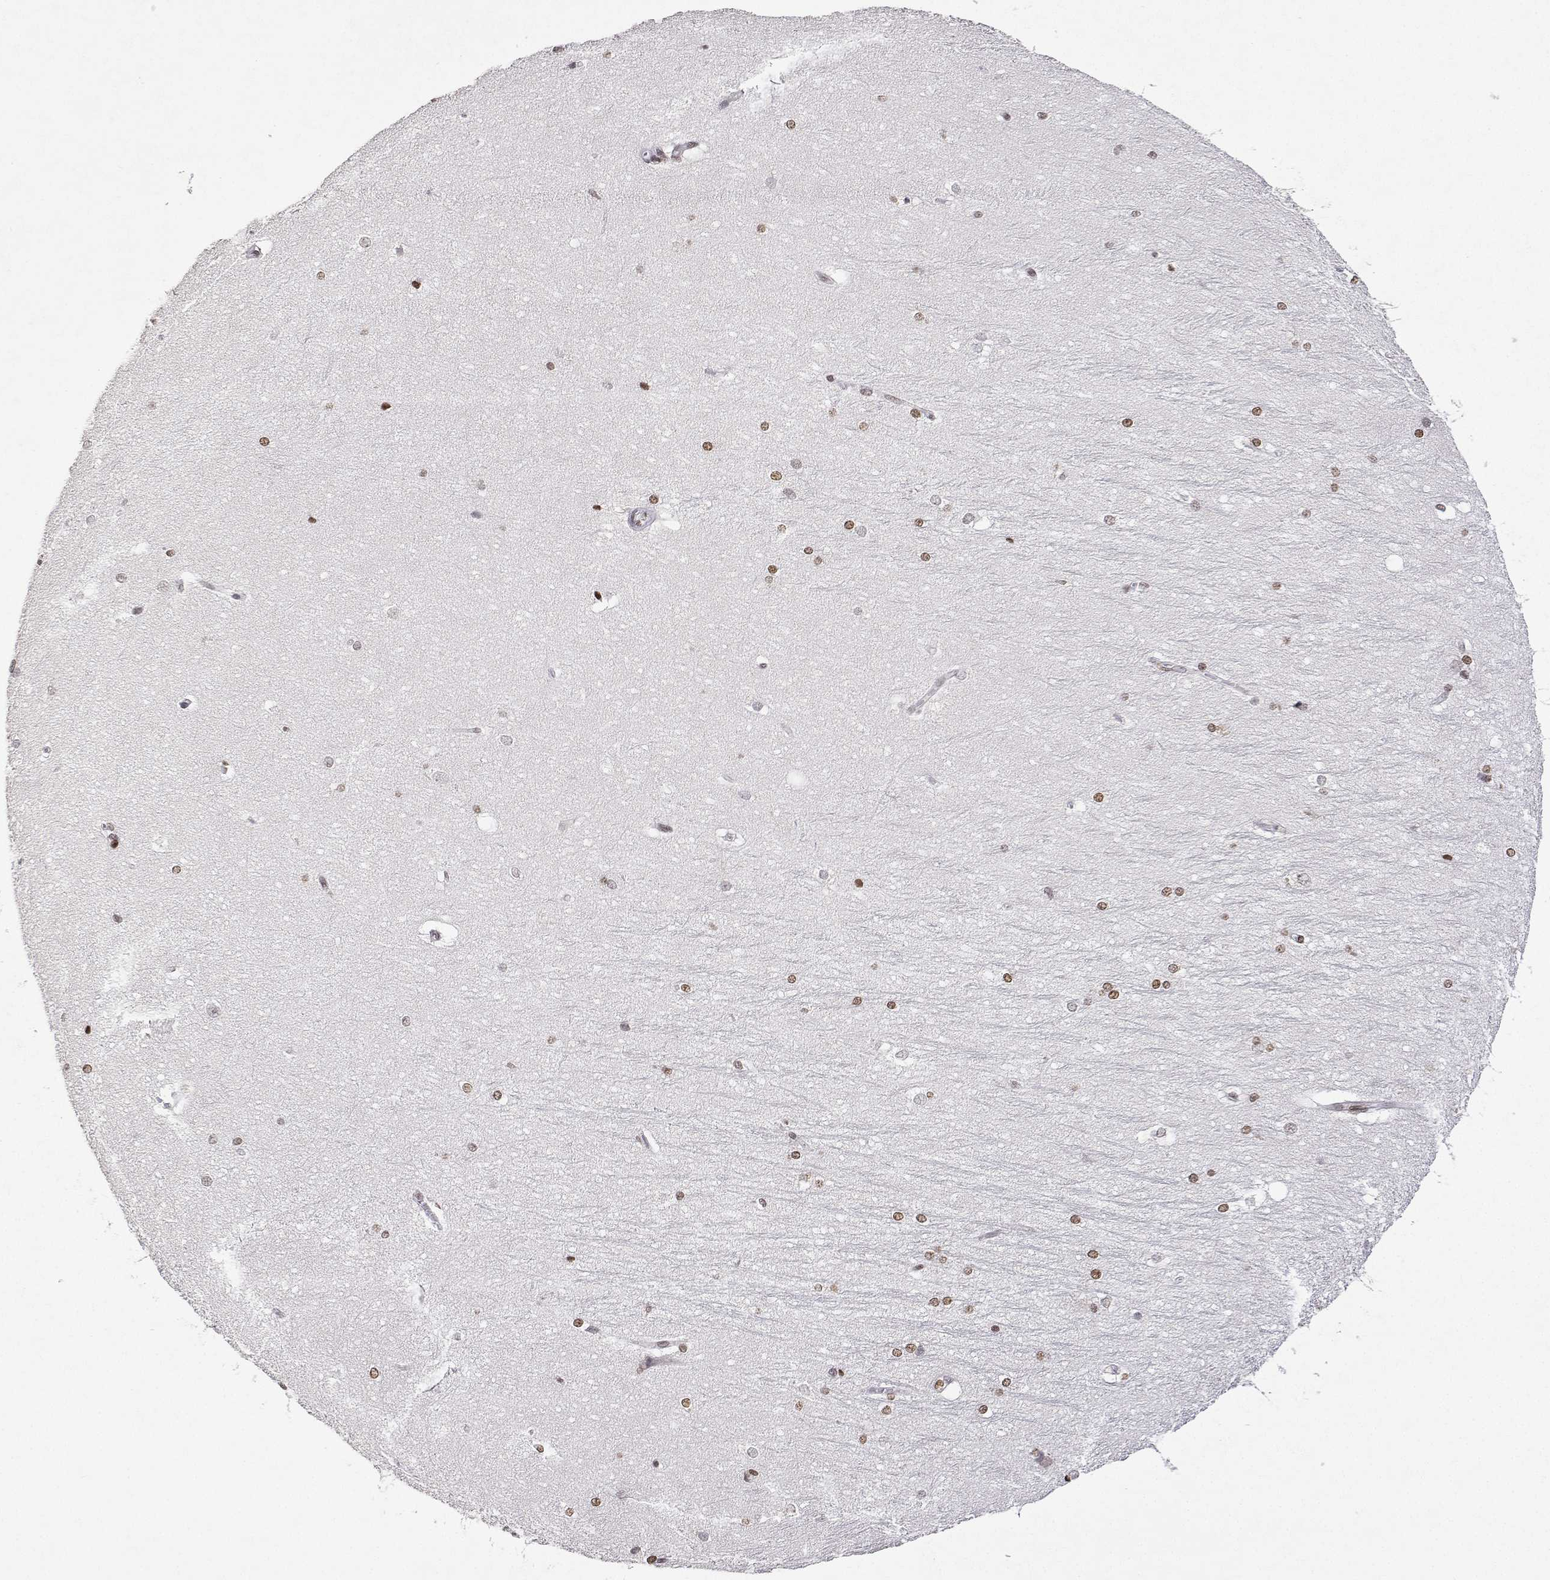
{"staining": {"intensity": "moderate", "quantity": "<25%", "location": "nuclear"}, "tissue": "hippocampus", "cell_type": "Glial cells", "image_type": "normal", "snomed": [{"axis": "morphology", "description": "Normal tissue, NOS"}, {"axis": "topography", "description": "Cerebral cortex"}, {"axis": "topography", "description": "Hippocampus"}], "caption": "A low amount of moderate nuclear staining is appreciated in about <25% of glial cells in normal hippocampus.", "gene": "XPC", "patient": {"sex": "female", "age": 19}}